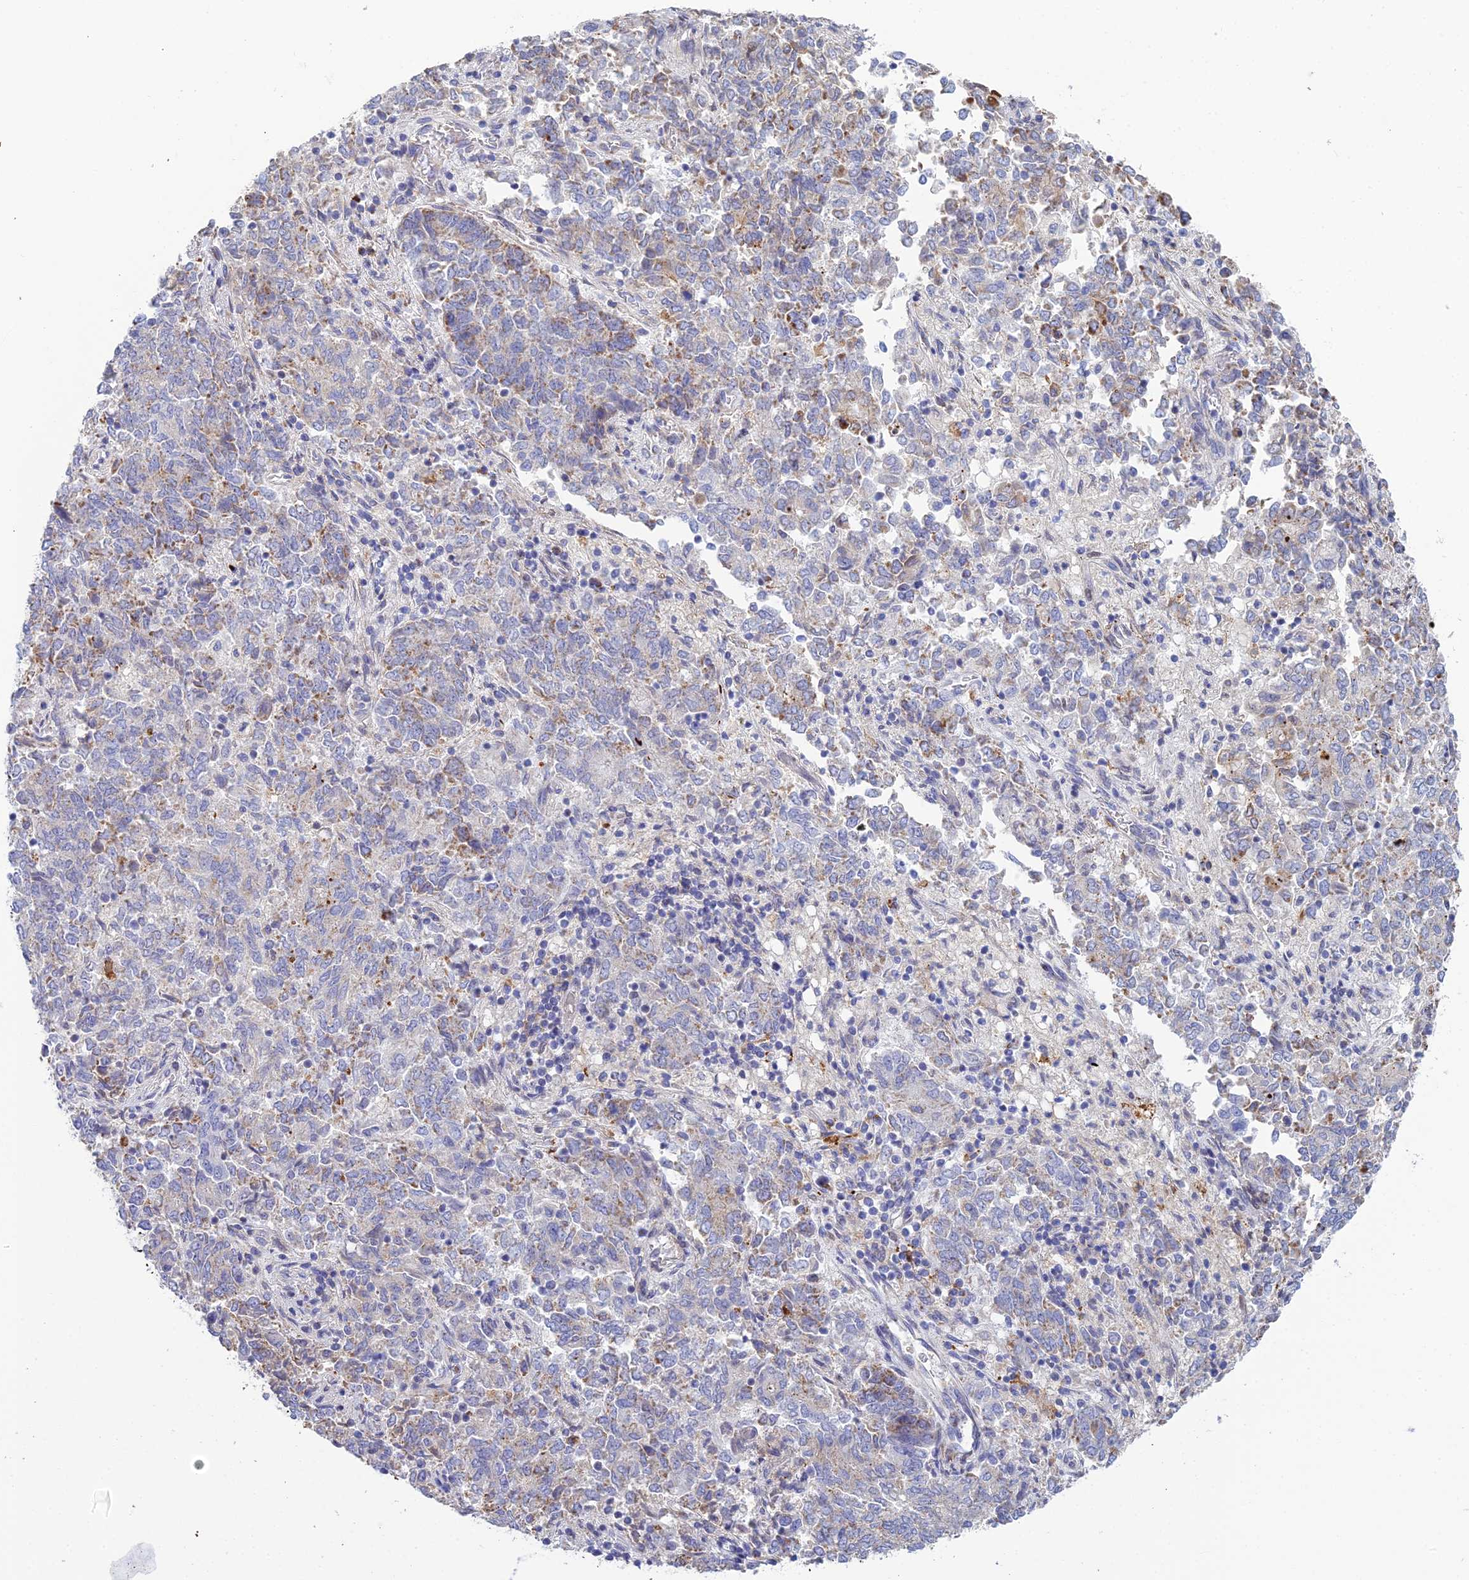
{"staining": {"intensity": "moderate", "quantity": "25%-75%", "location": "cytoplasmic/membranous"}, "tissue": "endometrial cancer", "cell_type": "Tumor cells", "image_type": "cancer", "snomed": [{"axis": "morphology", "description": "Adenocarcinoma, NOS"}, {"axis": "topography", "description": "Endometrium"}], "caption": "Immunohistochemical staining of human adenocarcinoma (endometrial) exhibits medium levels of moderate cytoplasmic/membranous protein expression in about 25%-75% of tumor cells.", "gene": "CSPG4", "patient": {"sex": "female", "age": 80}}